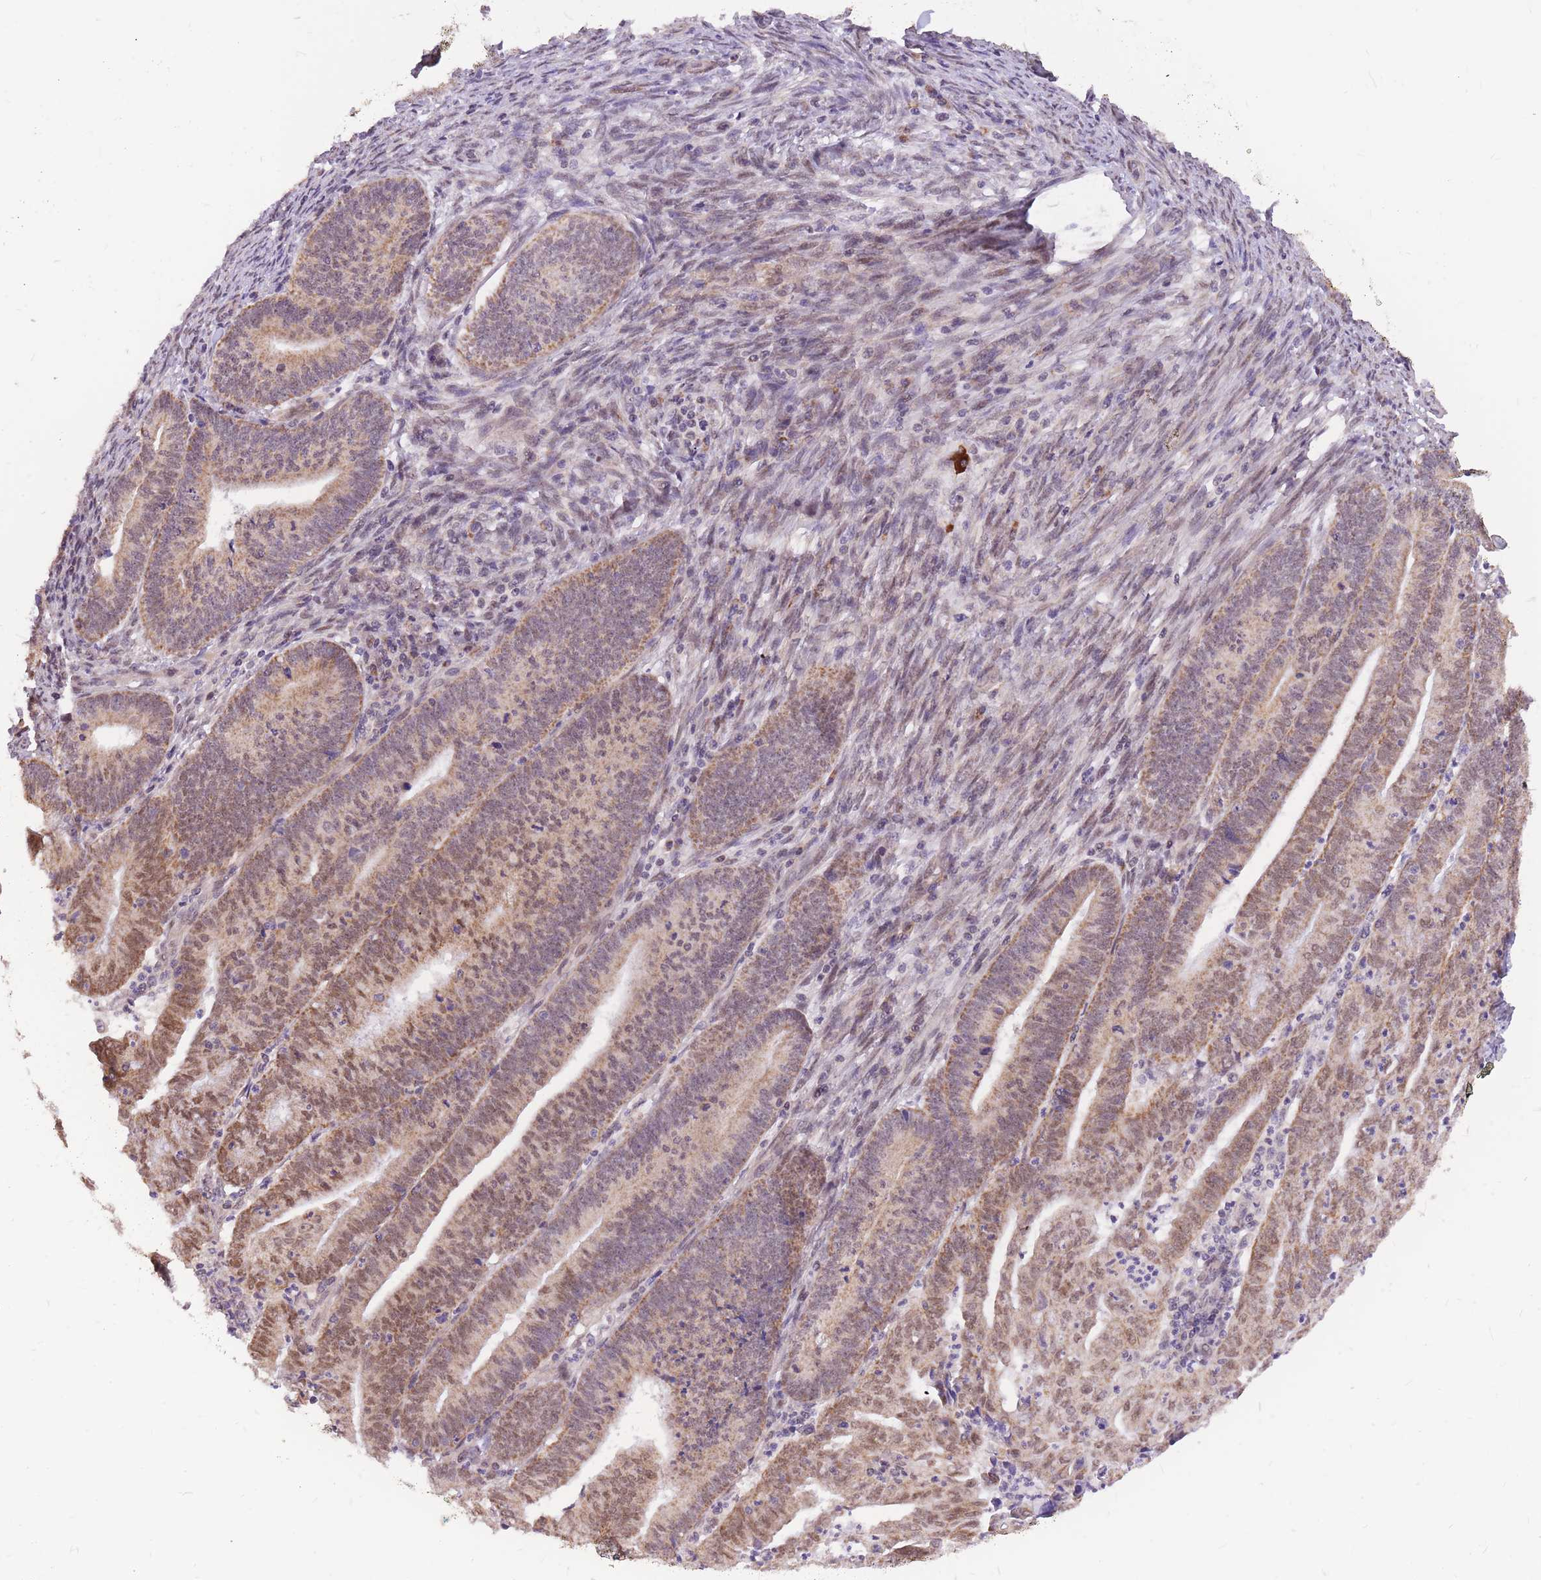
{"staining": {"intensity": "moderate", "quantity": ">75%", "location": "cytoplasmic/membranous,nuclear"}, "tissue": "endometrial cancer", "cell_type": "Tumor cells", "image_type": "cancer", "snomed": [{"axis": "morphology", "description": "Adenocarcinoma, NOS"}, {"axis": "topography", "description": "Endometrium"}], "caption": "Approximately >75% of tumor cells in human adenocarcinoma (endometrial) exhibit moderate cytoplasmic/membranous and nuclear protein expression as visualized by brown immunohistochemical staining.", "gene": "MINDY2", "patient": {"sex": "female", "age": 60}}